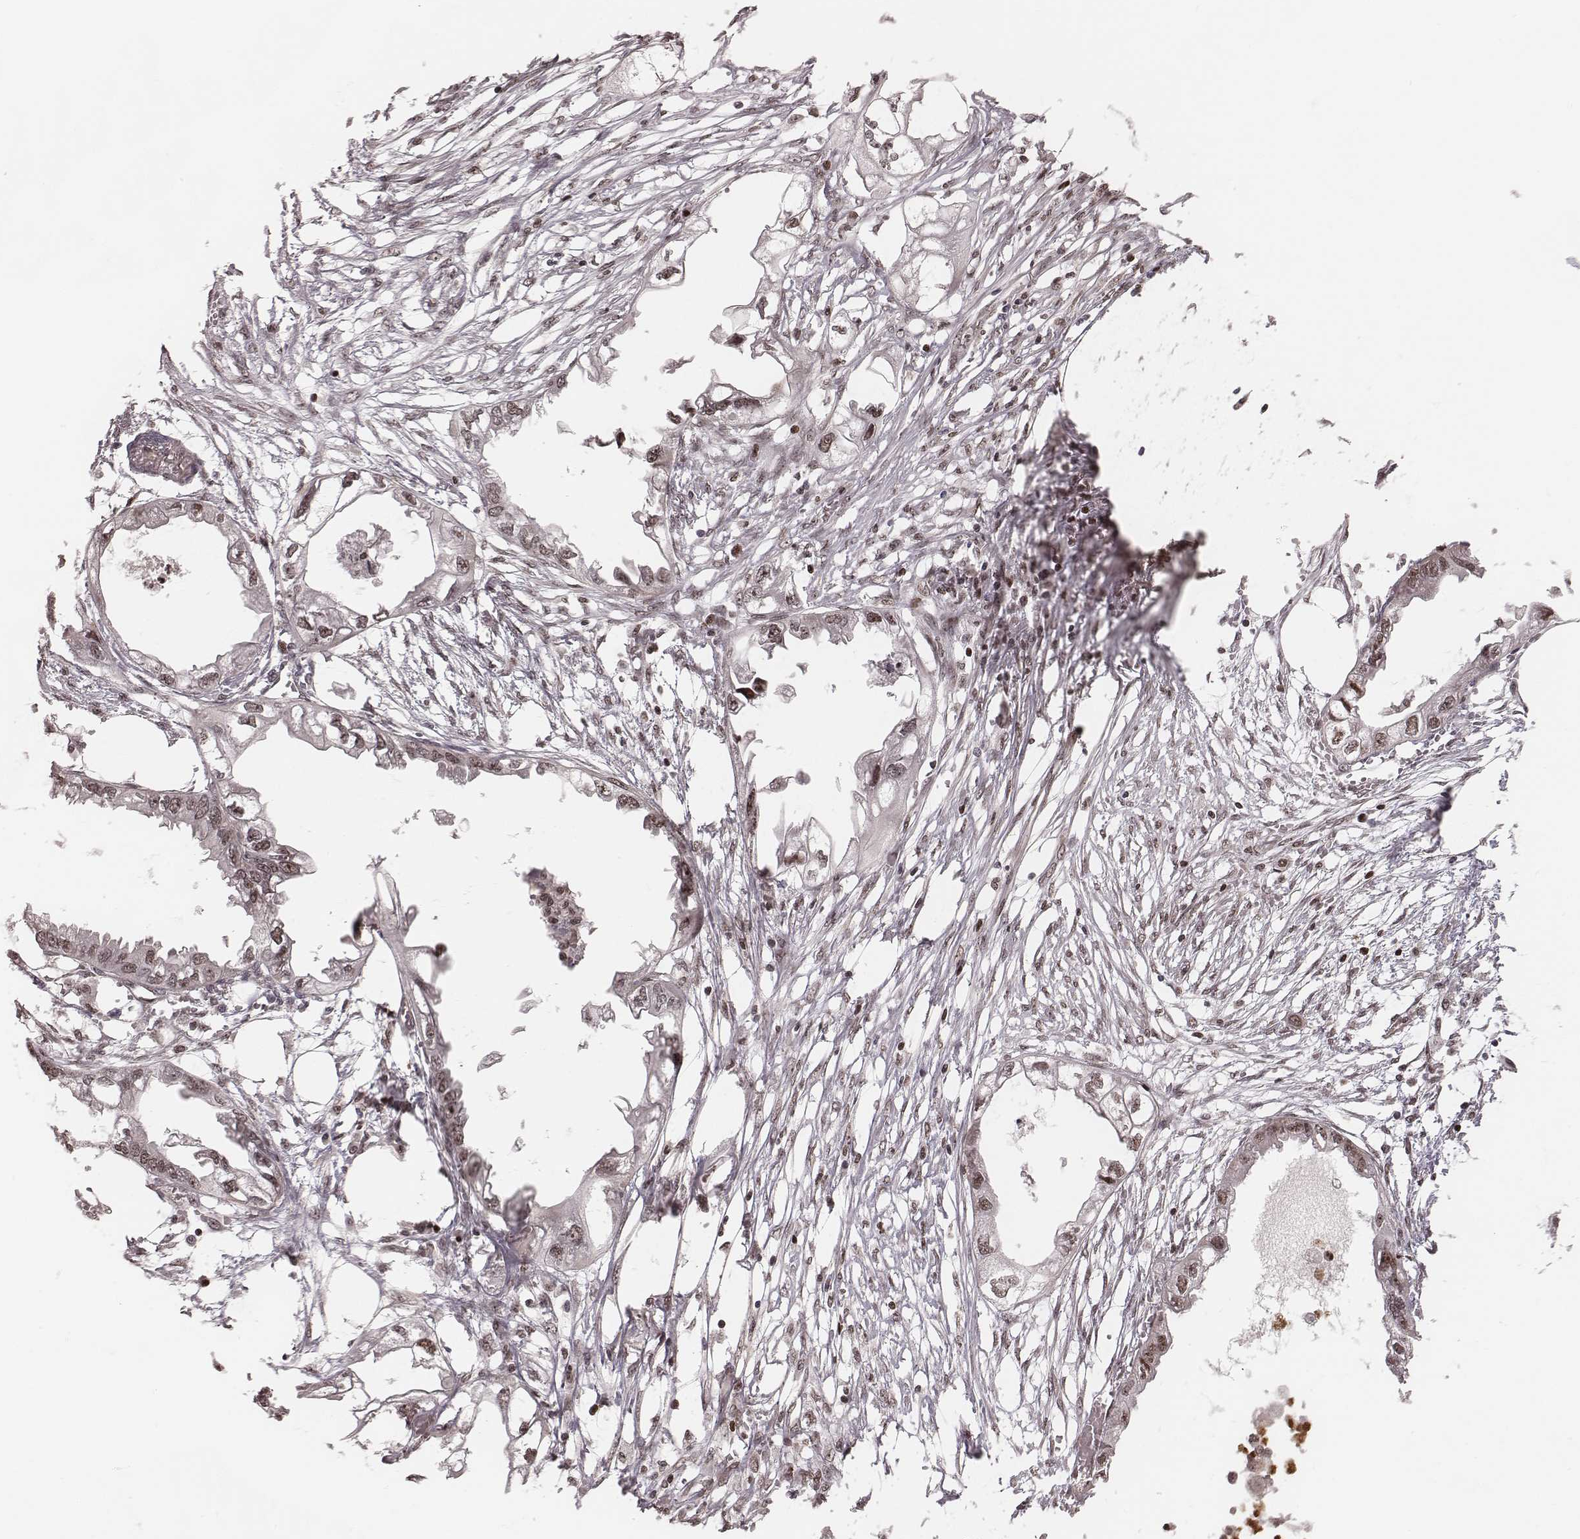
{"staining": {"intensity": "weak", "quantity": ">75%", "location": "cytoplasmic/membranous,nuclear"}, "tissue": "endometrial cancer", "cell_type": "Tumor cells", "image_type": "cancer", "snomed": [{"axis": "morphology", "description": "Adenocarcinoma, NOS"}, {"axis": "morphology", "description": "Adenocarcinoma, metastatic, NOS"}, {"axis": "topography", "description": "Adipose tissue"}, {"axis": "topography", "description": "Endometrium"}], "caption": "Brown immunohistochemical staining in human endometrial cancer reveals weak cytoplasmic/membranous and nuclear expression in about >75% of tumor cells. (DAB IHC, brown staining for protein, blue staining for nuclei).", "gene": "VRK3", "patient": {"sex": "female", "age": 67}}